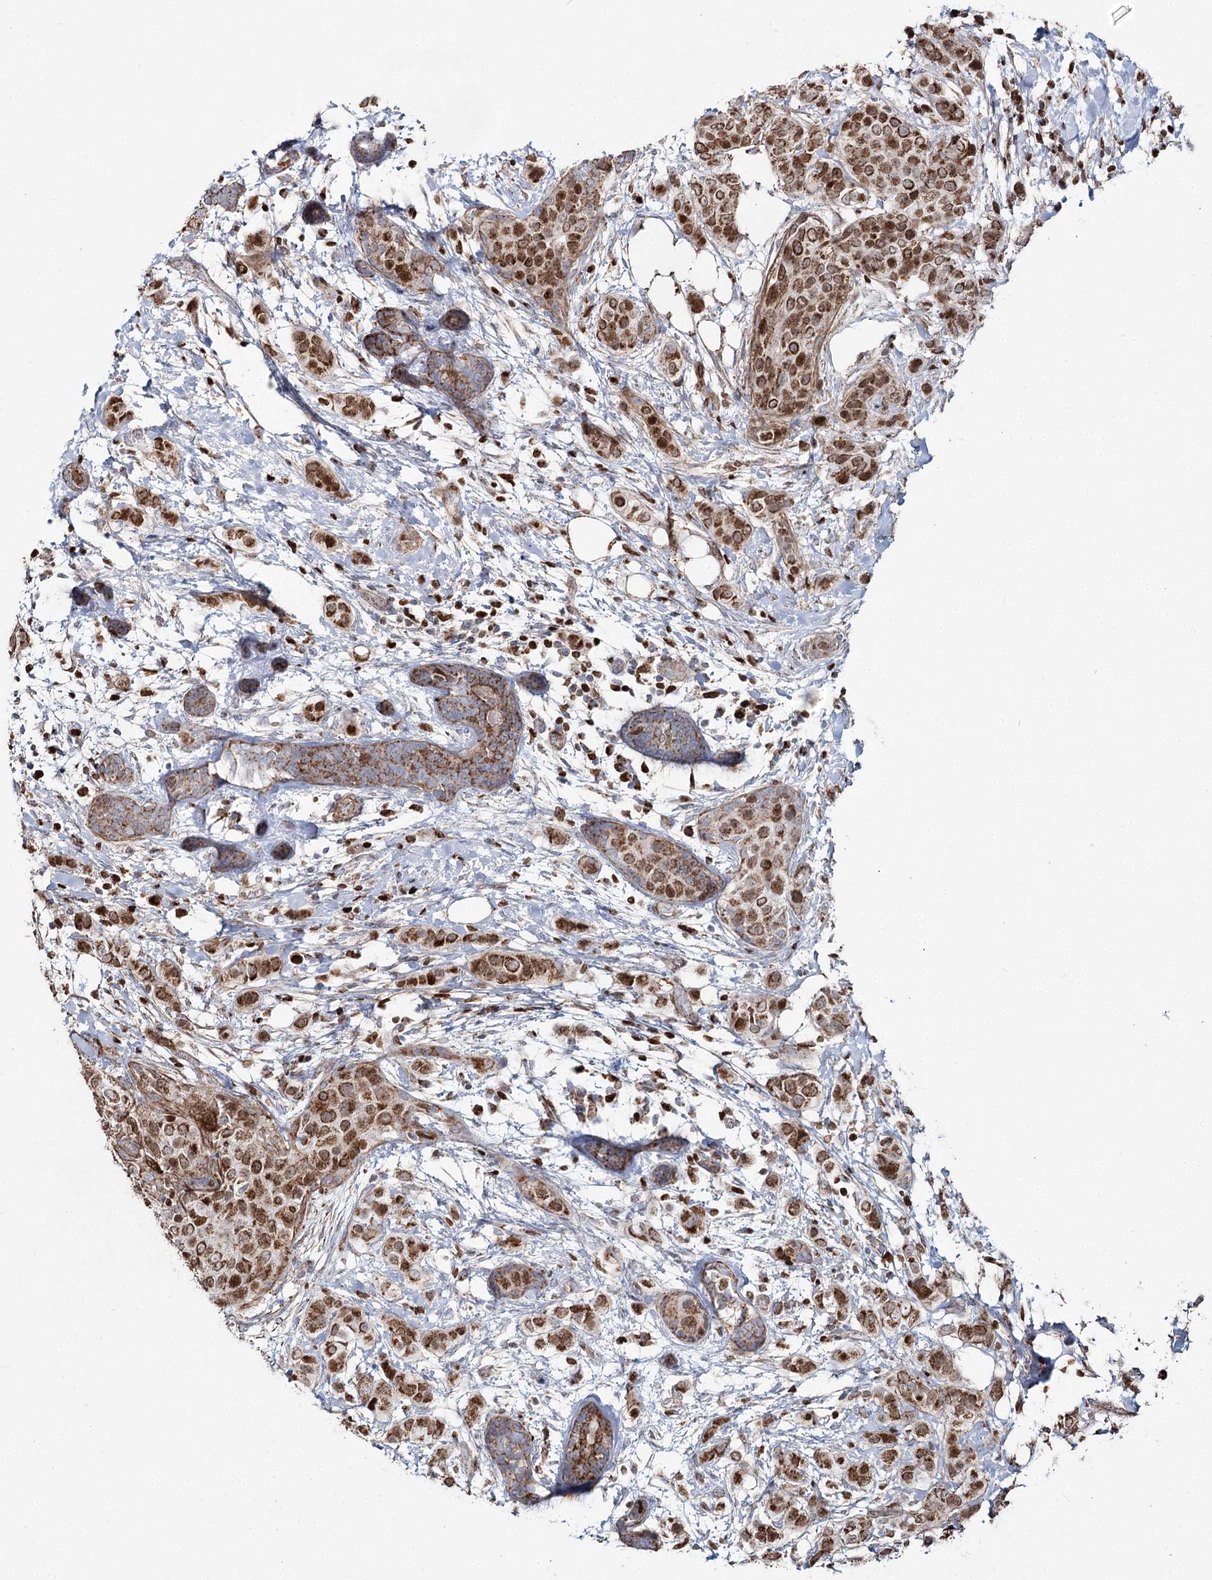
{"staining": {"intensity": "moderate", "quantity": ">75%", "location": "cytoplasmic/membranous,nuclear"}, "tissue": "breast cancer", "cell_type": "Tumor cells", "image_type": "cancer", "snomed": [{"axis": "morphology", "description": "Lobular carcinoma"}, {"axis": "topography", "description": "Breast"}], "caption": "A brown stain highlights moderate cytoplasmic/membranous and nuclear expression of a protein in breast cancer tumor cells.", "gene": "PDHX", "patient": {"sex": "female", "age": 51}}